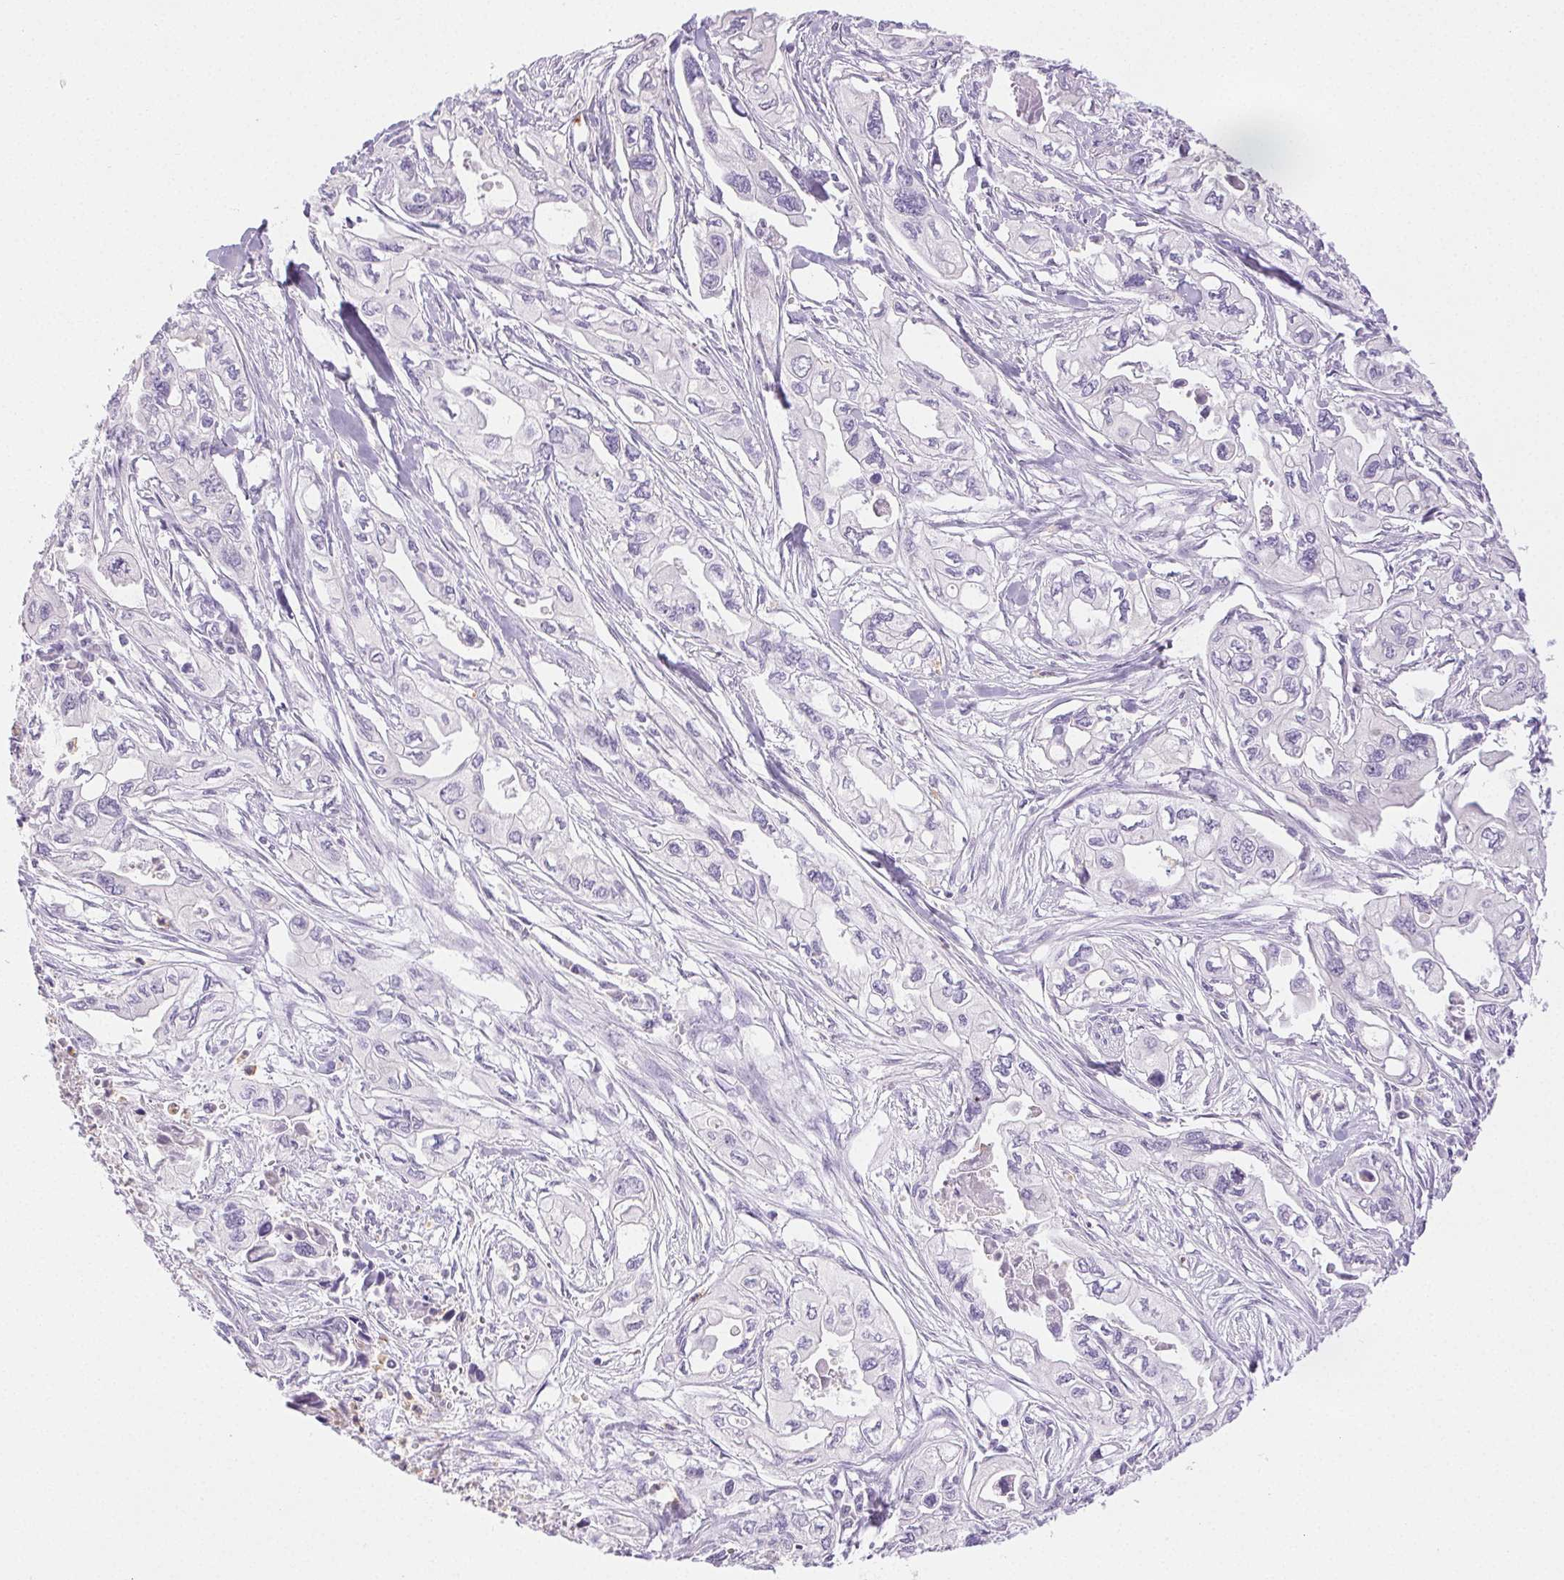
{"staining": {"intensity": "negative", "quantity": "none", "location": "none"}, "tissue": "pancreatic cancer", "cell_type": "Tumor cells", "image_type": "cancer", "snomed": [{"axis": "morphology", "description": "Adenocarcinoma, NOS"}, {"axis": "topography", "description": "Pancreas"}], "caption": "Immunohistochemistry of adenocarcinoma (pancreatic) shows no staining in tumor cells.", "gene": "EMX2", "patient": {"sex": "male", "age": 68}}